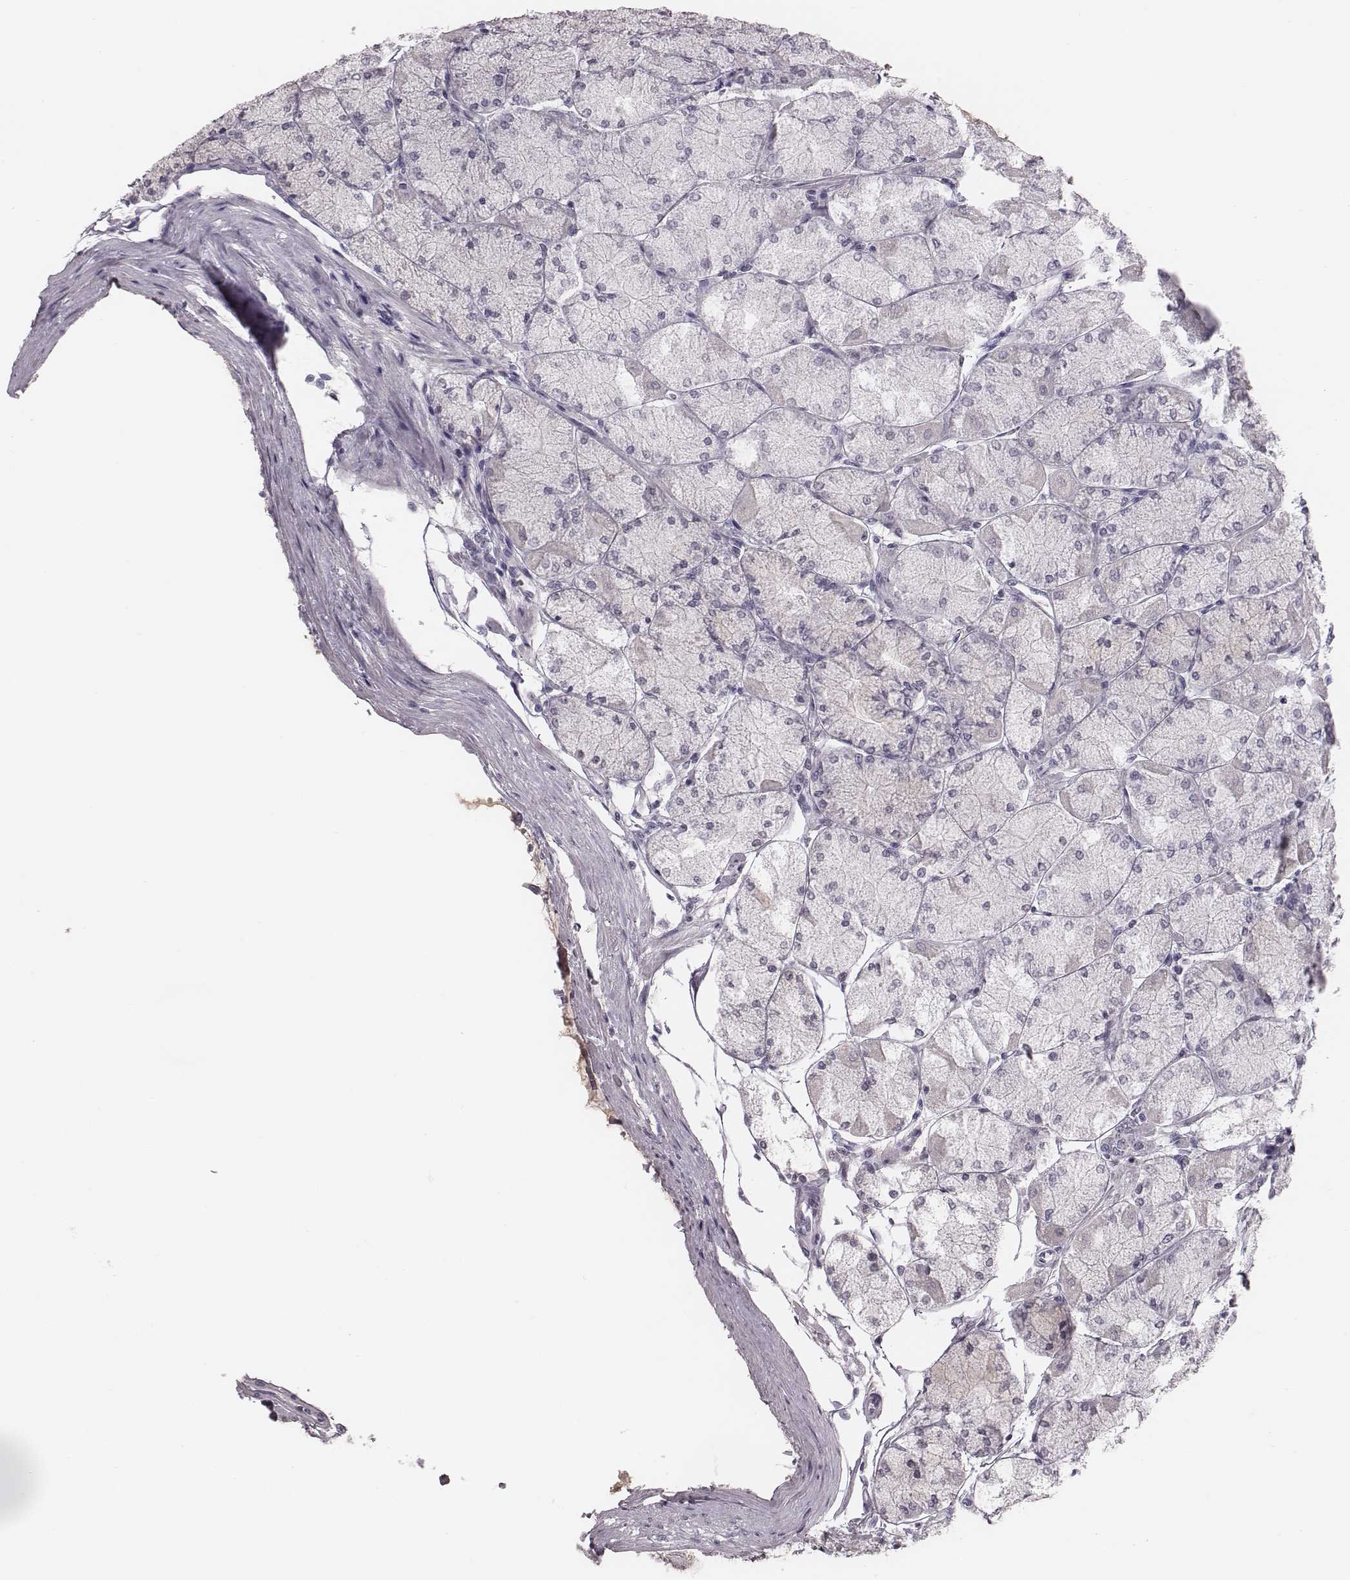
{"staining": {"intensity": "negative", "quantity": "none", "location": "none"}, "tissue": "stomach", "cell_type": "Glandular cells", "image_type": "normal", "snomed": [{"axis": "morphology", "description": "Normal tissue, NOS"}, {"axis": "topography", "description": "Stomach, upper"}], "caption": "Immunohistochemical staining of normal stomach reveals no significant expression in glandular cells.", "gene": "CSHL1", "patient": {"sex": "male", "age": 60}}